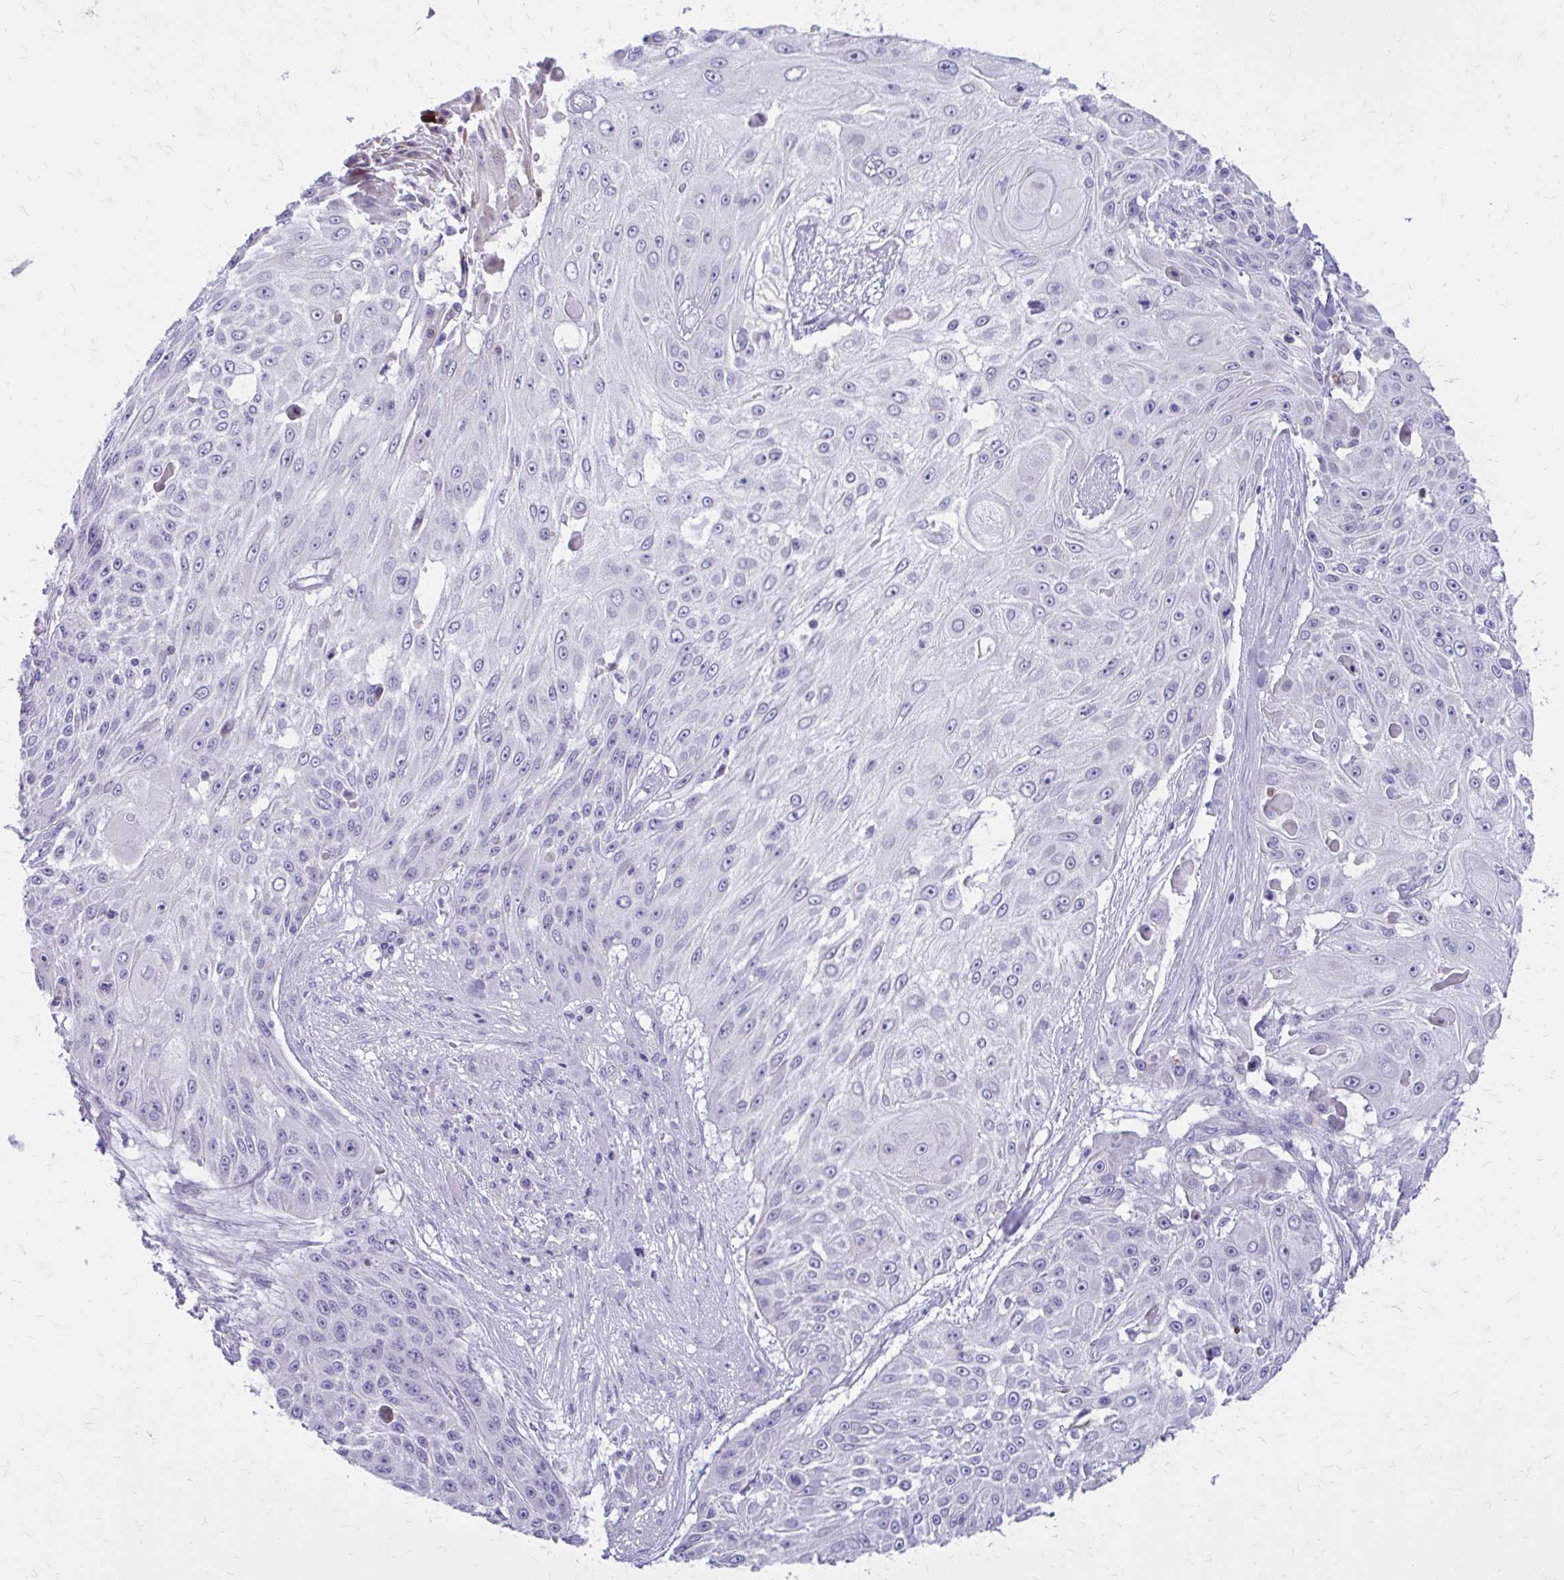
{"staining": {"intensity": "negative", "quantity": "none", "location": "none"}, "tissue": "skin cancer", "cell_type": "Tumor cells", "image_type": "cancer", "snomed": [{"axis": "morphology", "description": "Squamous cell carcinoma, NOS"}, {"axis": "topography", "description": "Skin"}], "caption": "Tumor cells show no significant expression in skin cancer (squamous cell carcinoma).", "gene": "LCN15", "patient": {"sex": "female", "age": 86}}